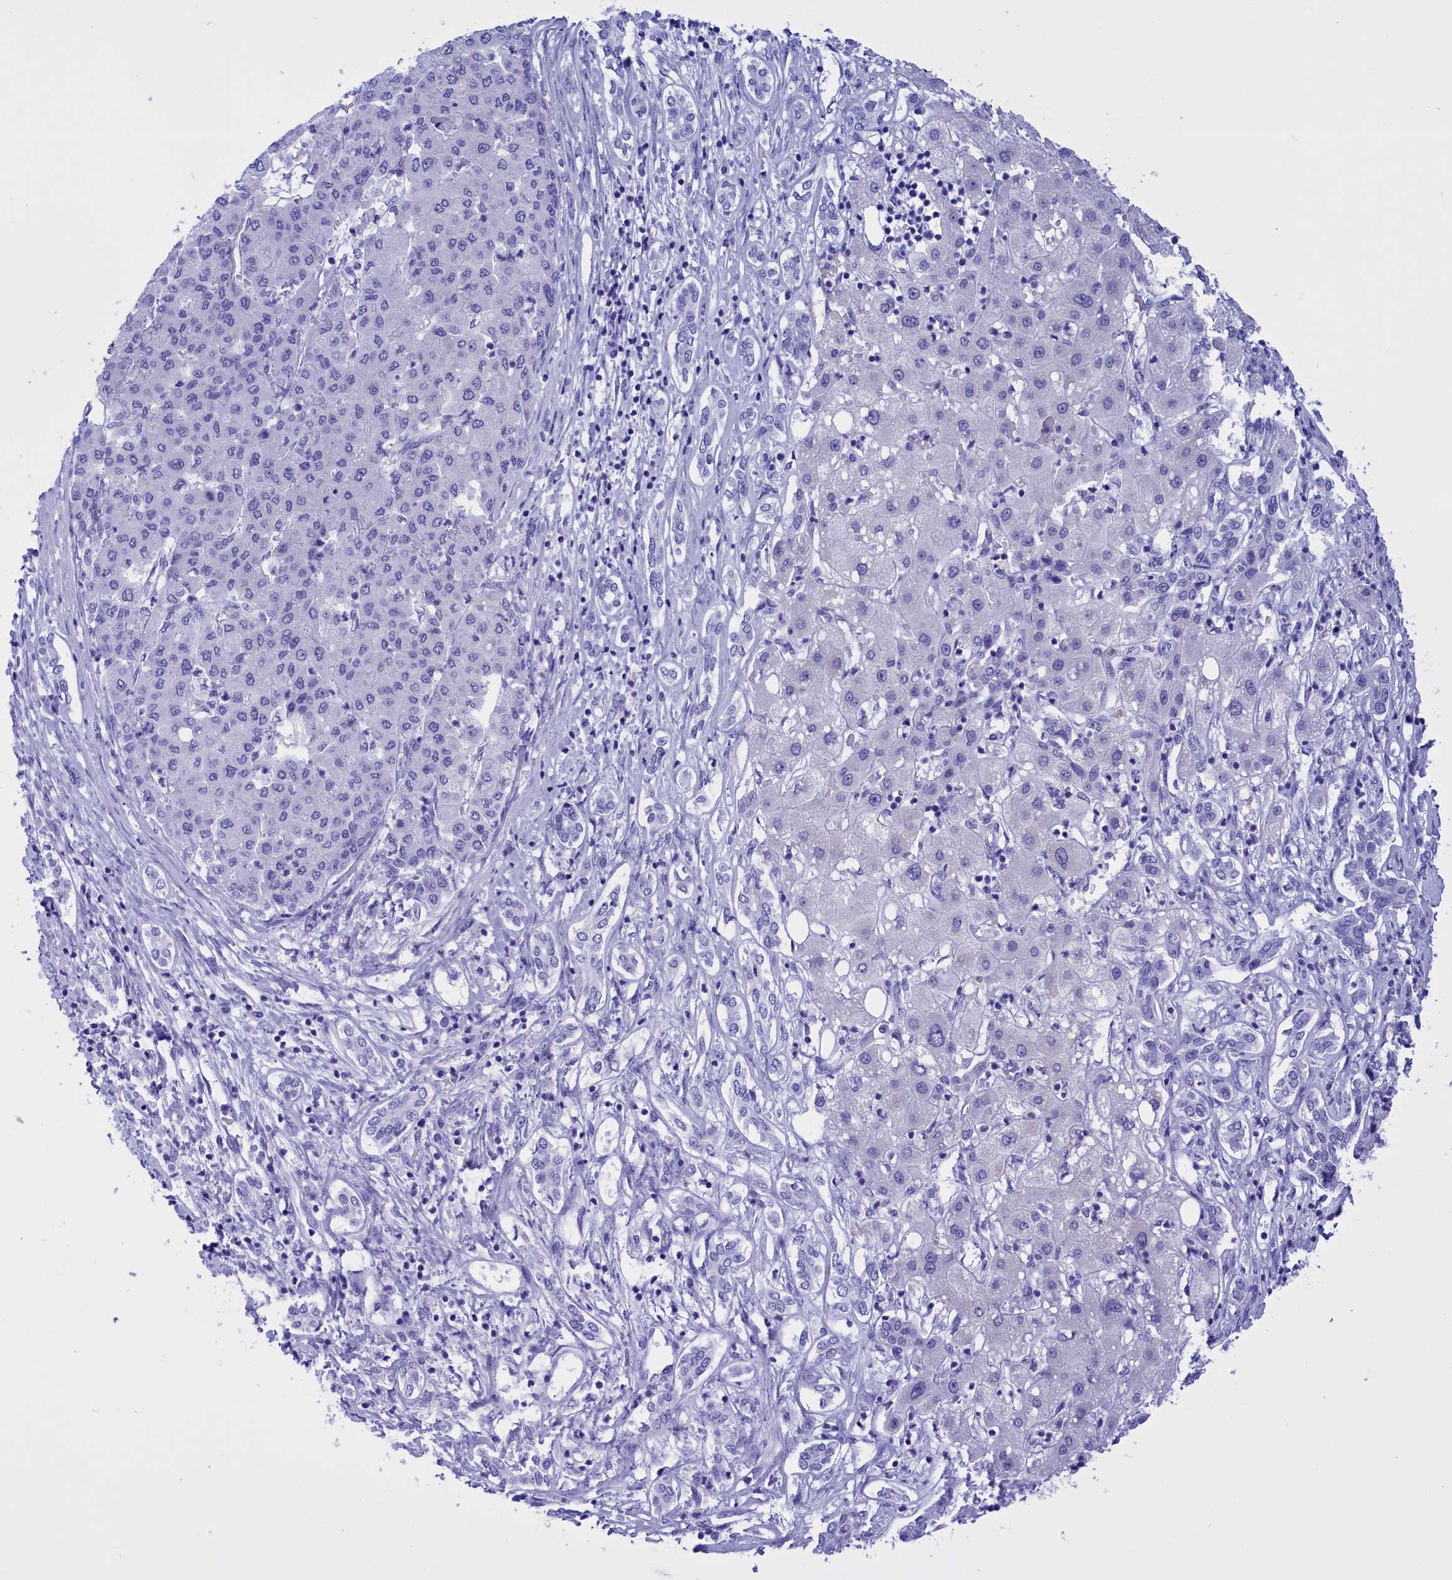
{"staining": {"intensity": "negative", "quantity": "none", "location": "none"}, "tissue": "liver cancer", "cell_type": "Tumor cells", "image_type": "cancer", "snomed": [{"axis": "morphology", "description": "Carcinoma, Hepatocellular, NOS"}, {"axis": "topography", "description": "Liver"}], "caption": "Histopathology image shows no significant protein staining in tumor cells of liver hepatocellular carcinoma.", "gene": "BRI3", "patient": {"sex": "male", "age": 65}}